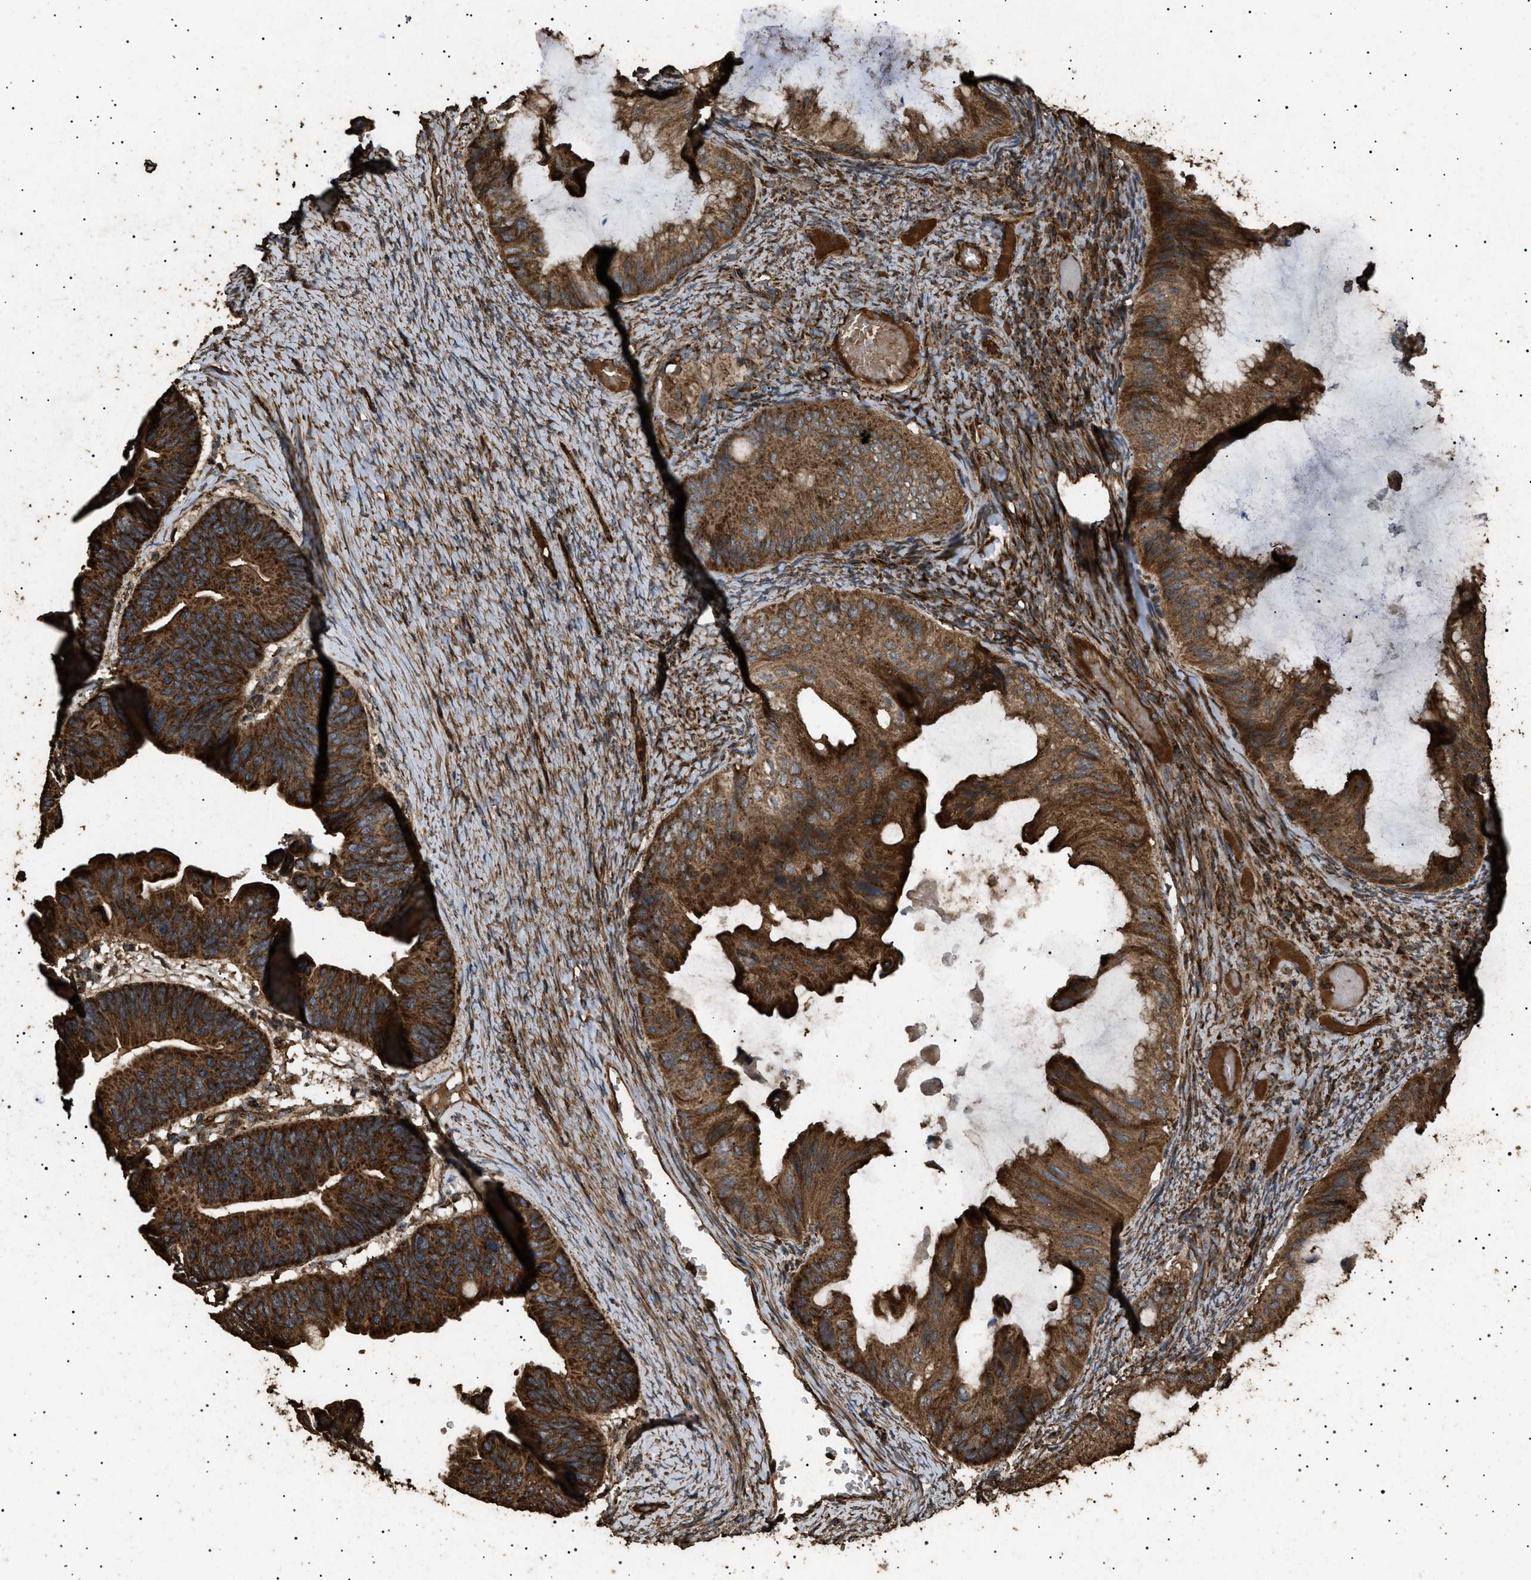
{"staining": {"intensity": "strong", "quantity": ">75%", "location": "cytoplasmic/membranous"}, "tissue": "ovarian cancer", "cell_type": "Tumor cells", "image_type": "cancer", "snomed": [{"axis": "morphology", "description": "Cystadenocarcinoma, mucinous, NOS"}, {"axis": "topography", "description": "Ovary"}], "caption": "Immunohistochemical staining of human ovarian mucinous cystadenocarcinoma exhibits high levels of strong cytoplasmic/membranous staining in about >75% of tumor cells. The staining is performed using DAB brown chromogen to label protein expression. The nuclei are counter-stained blue using hematoxylin.", "gene": "CYRIA", "patient": {"sex": "female", "age": 61}}